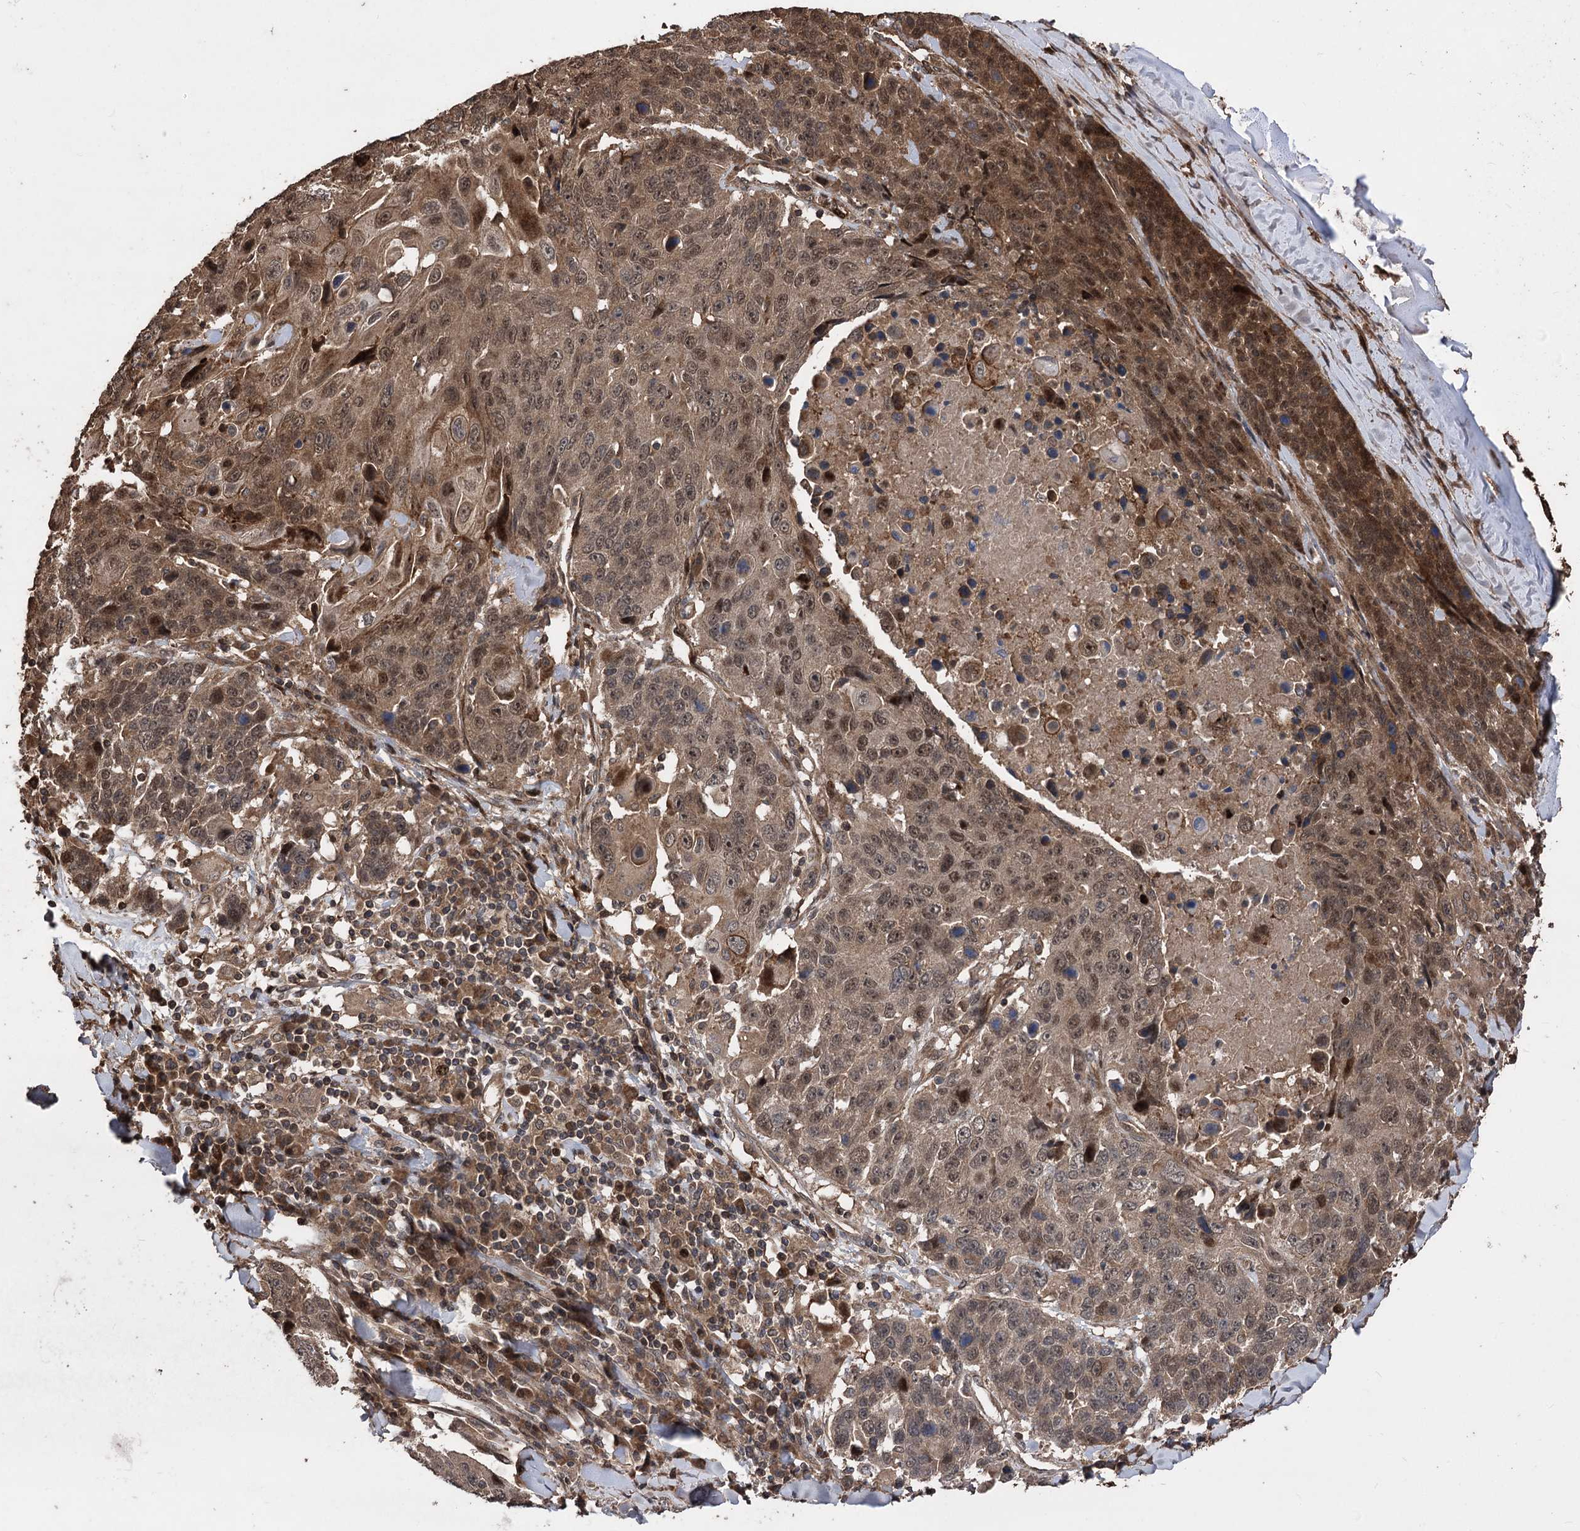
{"staining": {"intensity": "moderate", "quantity": ">75%", "location": "cytoplasmic/membranous,nuclear"}, "tissue": "lung cancer", "cell_type": "Tumor cells", "image_type": "cancer", "snomed": [{"axis": "morphology", "description": "Squamous cell carcinoma, NOS"}, {"axis": "topography", "description": "Lung"}], "caption": "The photomicrograph reveals staining of squamous cell carcinoma (lung), revealing moderate cytoplasmic/membranous and nuclear protein staining (brown color) within tumor cells.", "gene": "RASSF3", "patient": {"sex": "male", "age": 66}}